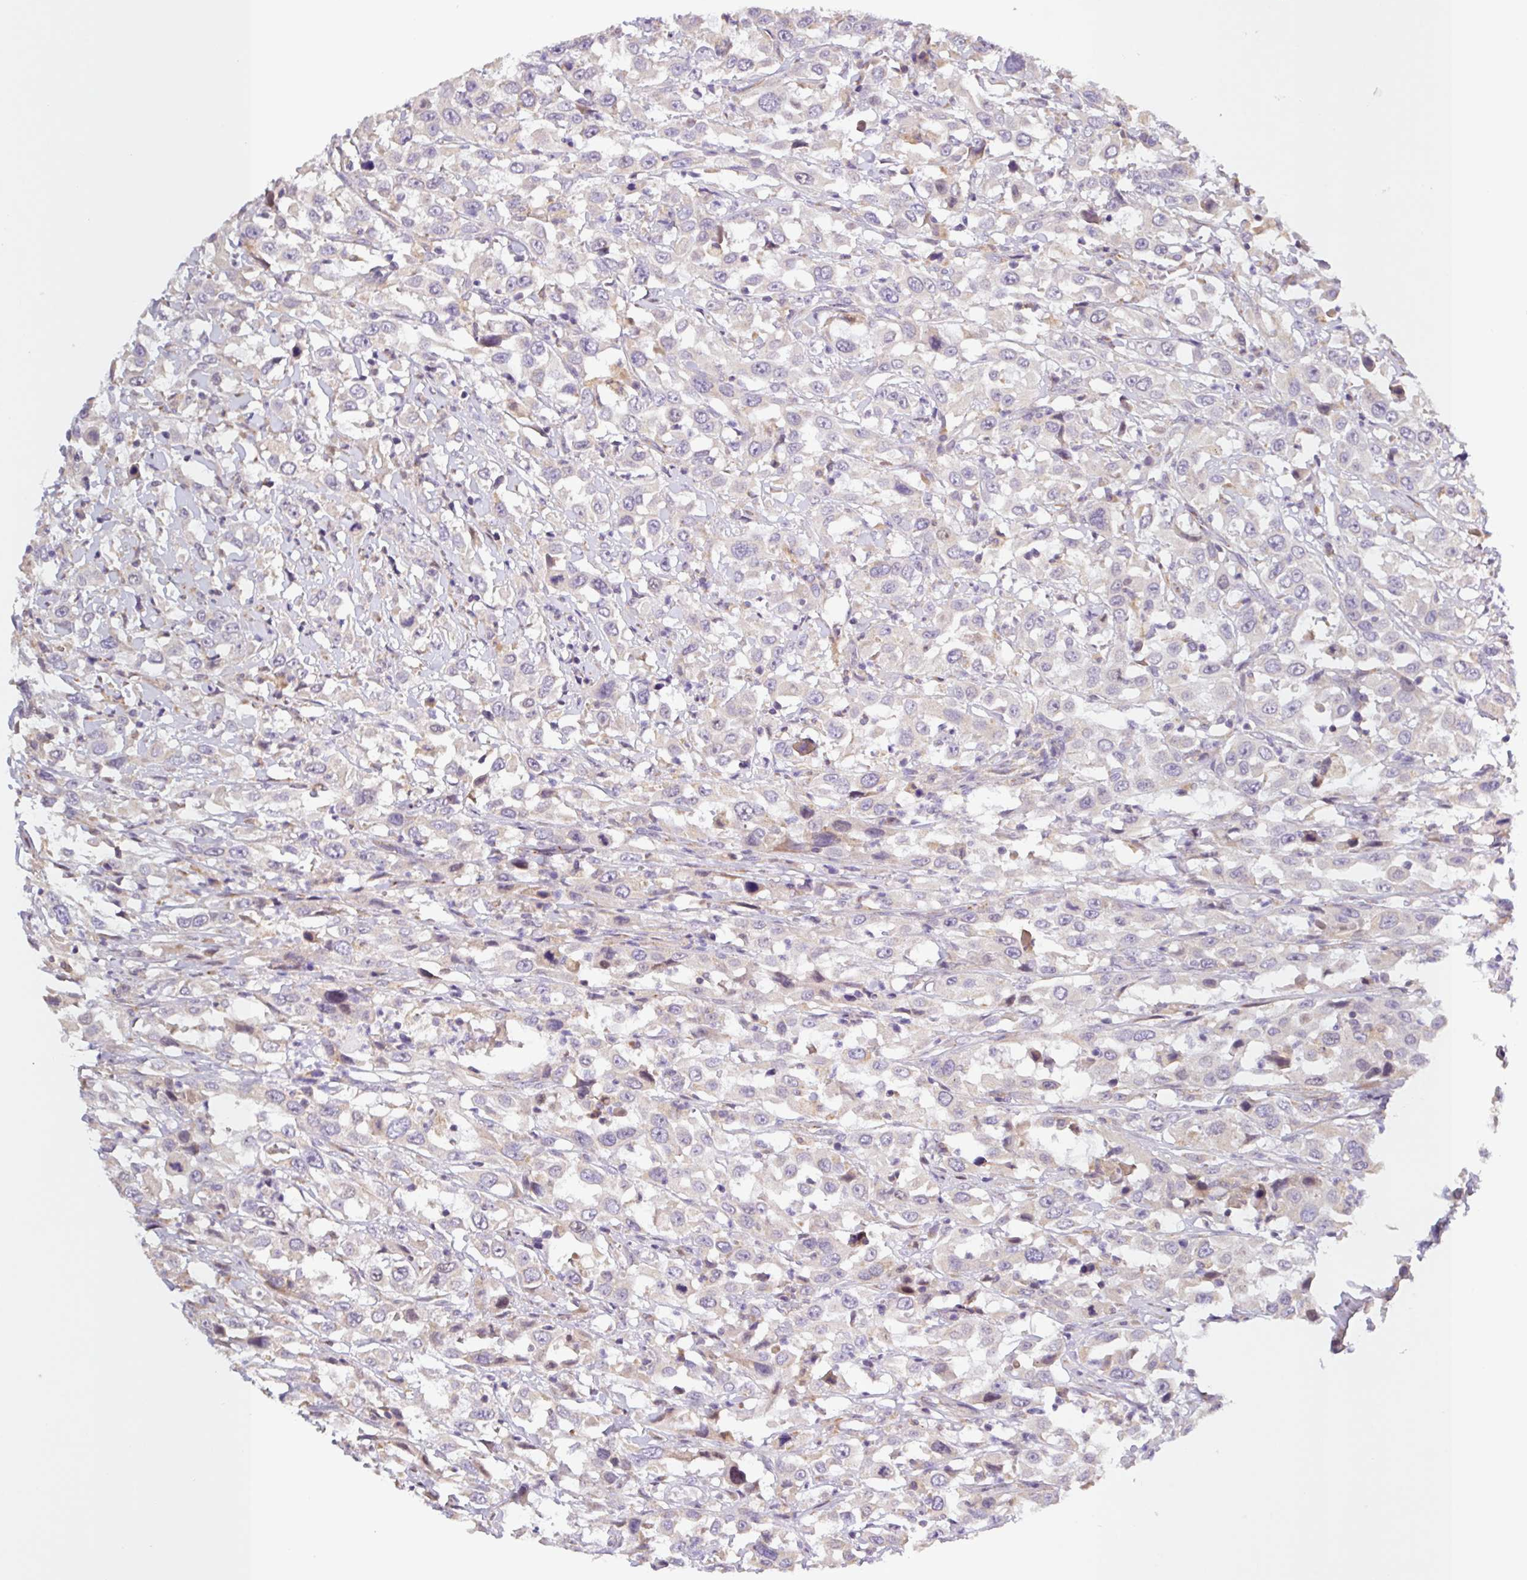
{"staining": {"intensity": "weak", "quantity": "<25%", "location": "cytoplasmic/membranous"}, "tissue": "urothelial cancer", "cell_type": "Tumor cells", "image_type": "cancer", "snomed": [{"axis": "morphology", "description": "Urothelial carcinoma, High grade"}, {"axis": "topography", "description": "Urinary bladder"}], "caption": "DAB (3,3'-diaminobenzidine) immunohistochemical staining of urothelial cancer shows no significant expression in tumor cells.", "gene": "SFTPB", "patient": {"sex": "male", "age": 61}}